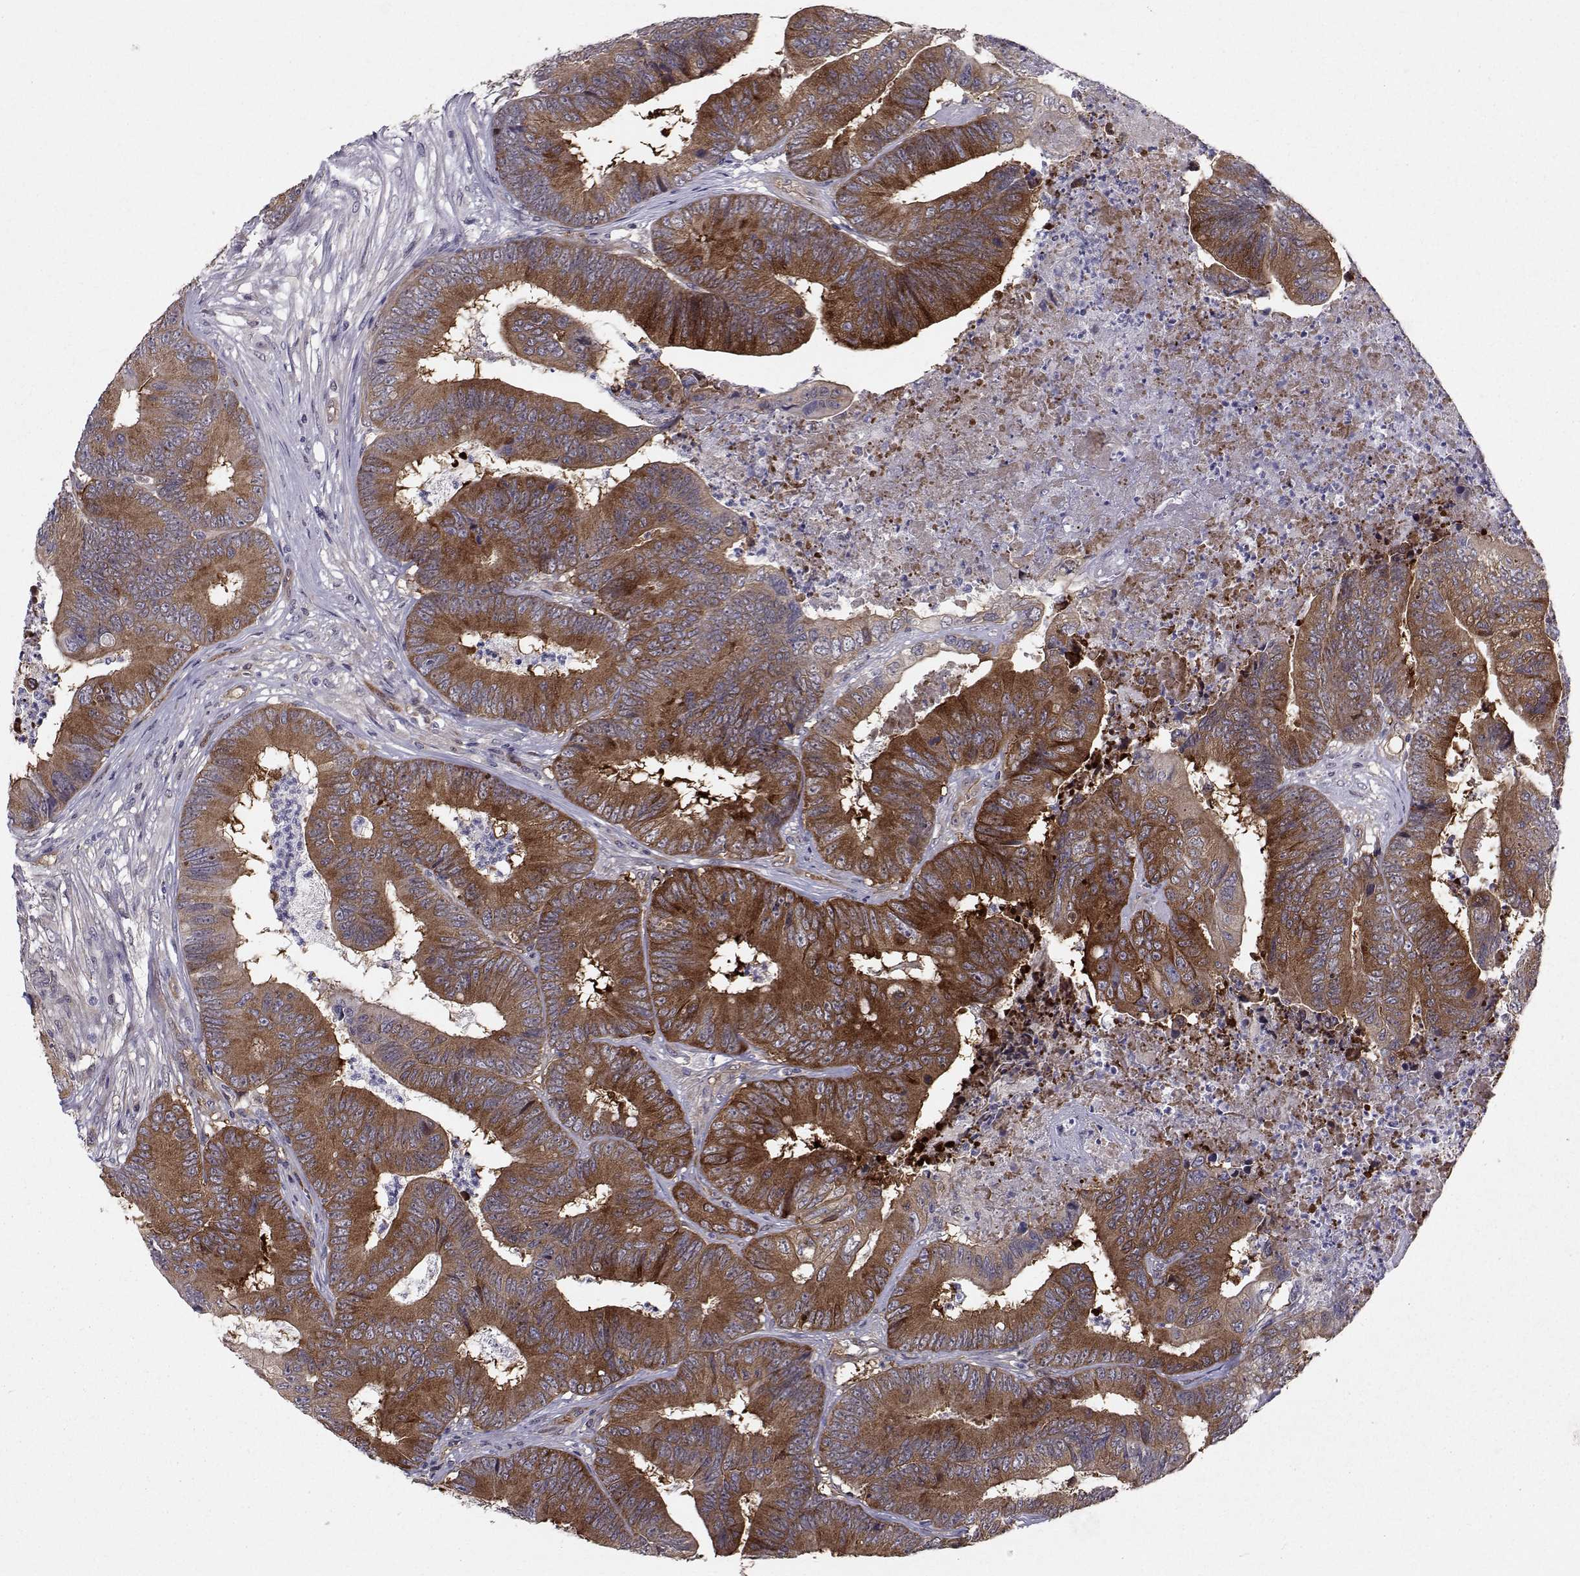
{"staining": {"intensity": "strong", "quantity": ">75%", "location": "cytoplasmic/membranous"}, "tissue": "colorectal cancer", "cell_type": "Tumor cells", "image_type": "cancer", "snomed": [{"axis": "morphology", "description": "Adenocarcinoma, NOS"}, {"axis": "topography", "description": "Colon"}], "caption": "IHC histopathology image of neoplastic tissue: human colorectal cancer (adenocarcinoma) stained using immunohistochemistry (IHC) shows high levels of strong protein expression localized specifically in the cytoplasmic/membranous of tumor cells, appearing as a cytoplasmic/membranous brown color.", "gene": "HSP90AB1", "patient": {"sex": "male", "age": 84}}